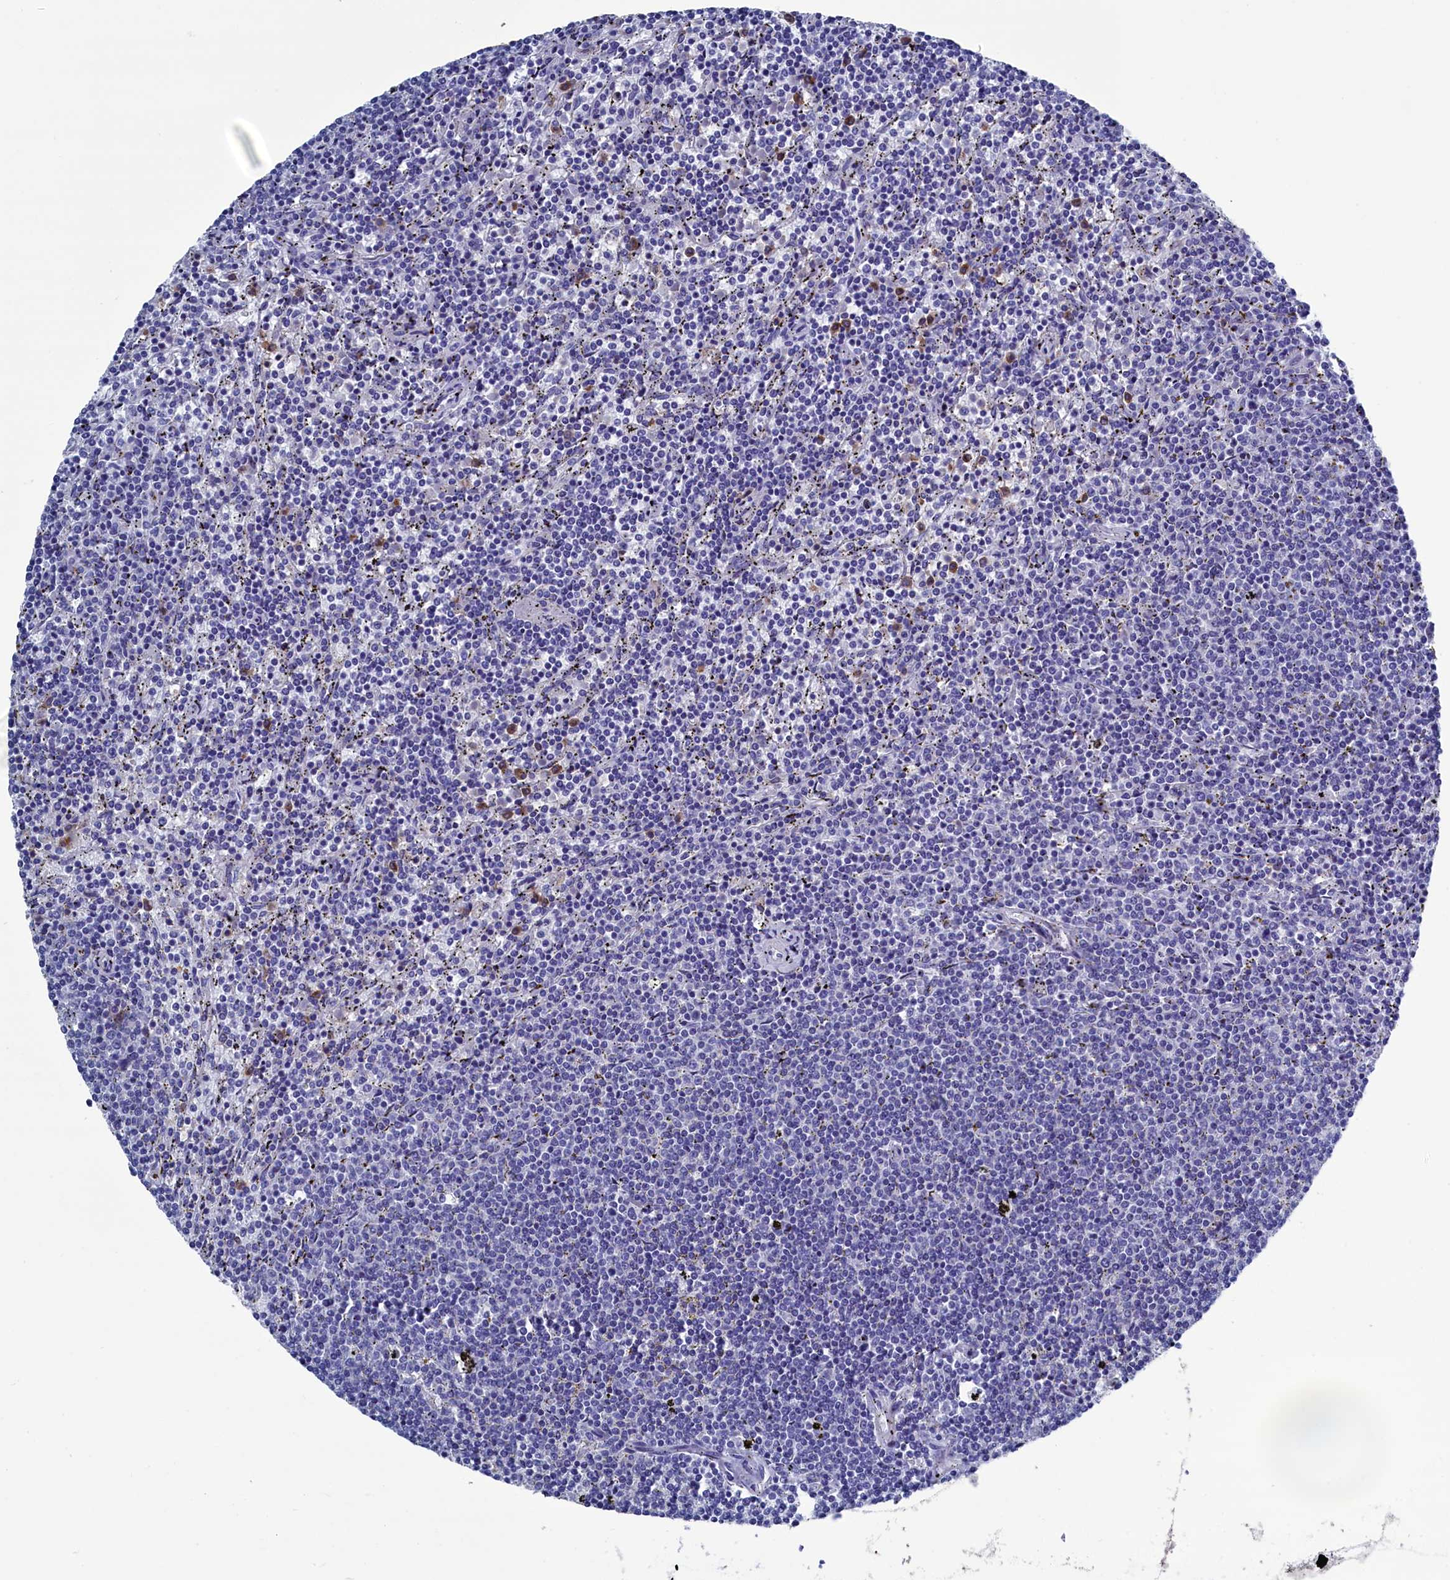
{"staining": {"intensity": "negative", "quantity": "none", "location": "none"}, "tissue": "lymphoma", "cell_type": "Tumor cells", "image_type": "cancer", "snomed": [{"axis": "morphology", "description": "Malignant lymphoma, non-Hodgkin's type, Low grade"}, {"axis": "topography", "description": "Spleen"}], "caption": "Protein analysis of low-grade malignant lymphoma, non-Hodgkin's type exhibits no significant positivity in tumor cells.", "gene": "TYROBP", "patient": {"sex": "female", "age": 50}}